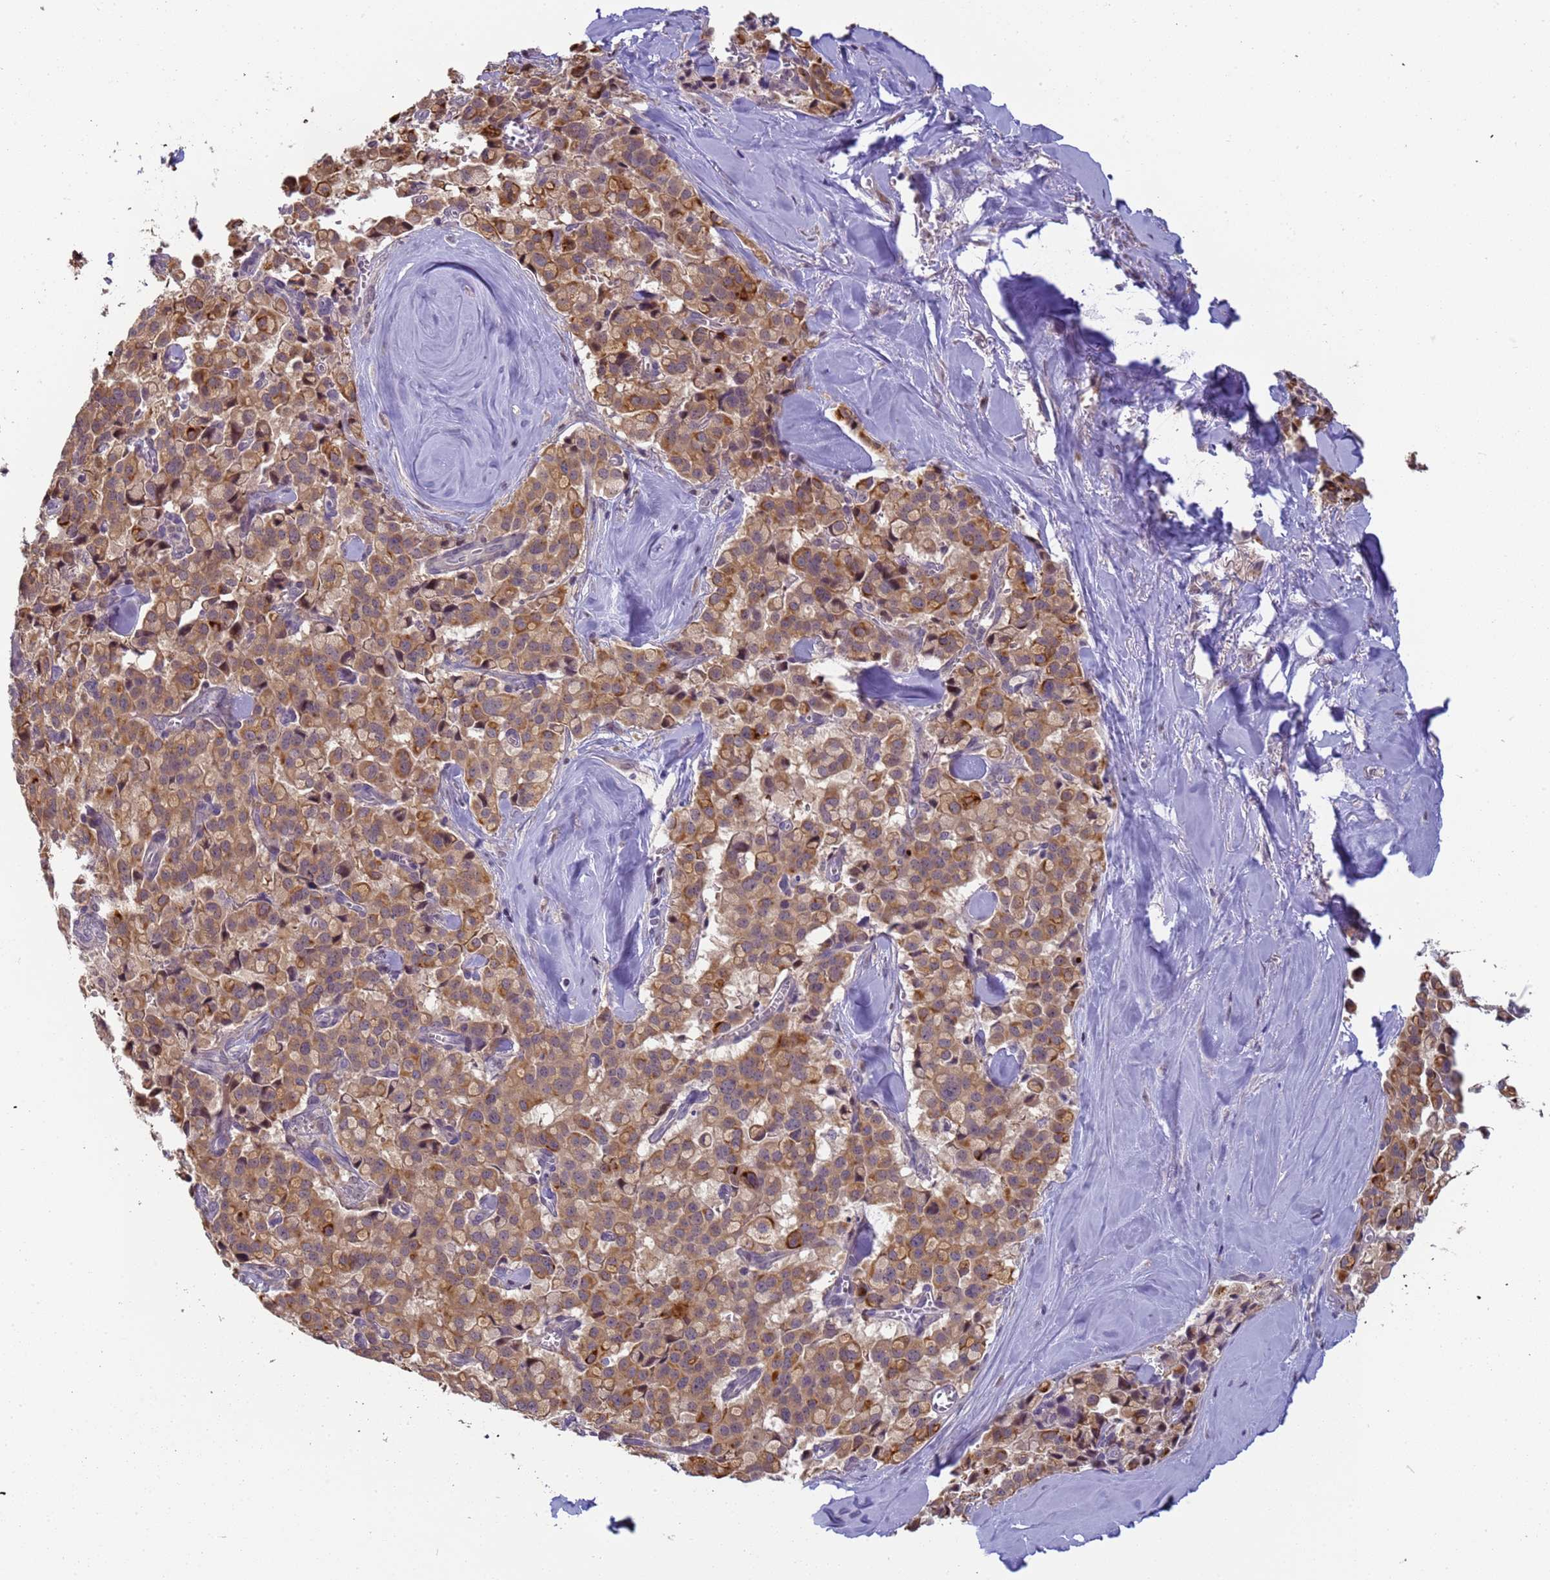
{"staining": {"intensity": "moderate", "quantity": ">75%", "location": "cytoplasmic/membranous"}, "tissue": "pancreatic cancer", "cell_type": "Tumor cells", "image_type": "cancer", "snomed": [{"axis": "morphology", "description": "Adenocarcinoma, NOS"}, {"axis": "topography", "description": "Pancreas"}], "caption": "Tumor cells reveal medium levels of moderate cytoplasmic/membranous positivity in approximately >75% of cells in pancreatic adenocarcinoma. (DAB IHC, brown staining for protein, blue staining for nuclei).", "gene": "VWA3A", "patient": {"sex": "male", "age": 65}}